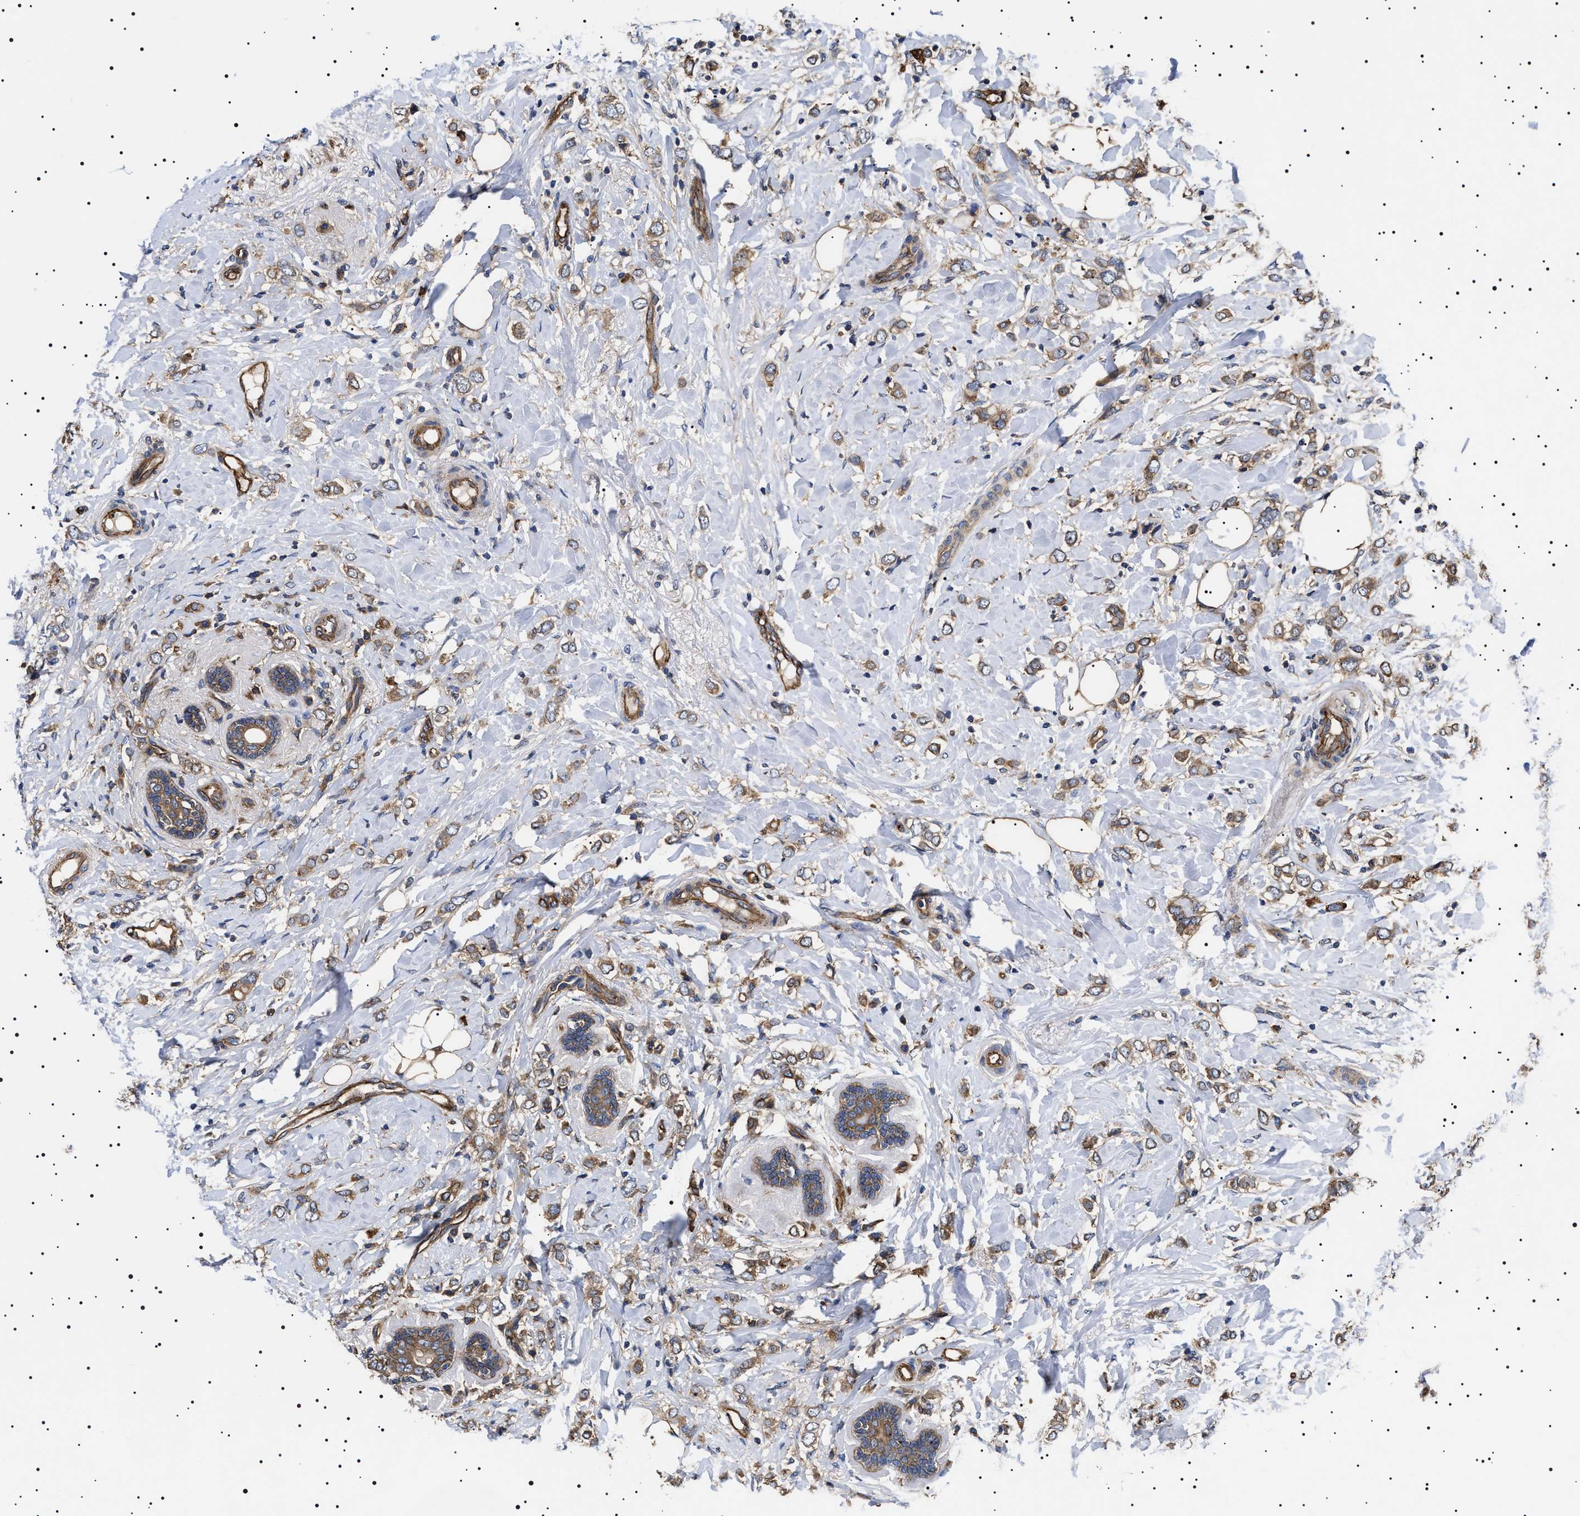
{"staining": {"intensity": "moderate", "quantity": ">75%", "location": "cytoplasmic/membranous"}, "tissue": "breast cancer", "cell_type": "Tumor cells", "image_type": "cancer", "snomed": [{"axis": "morphology", "description": "Normal tissue, NOS"}, {"axis": "morphology", "description": "Lobular carcinoma"}, {"axis": "topography", "description": "Breast"}], "caption": "High-power microscopy captured an immunohistochemistry (IHC) histopathology image of breast cancer (lobular carcinoma), revealing moderate cytoplasmic/membranous positivity in about >75% of tumor cells. The protein of interest is shown in brown color, while the nuclei are stained blue.", "gene": "TPP2", "patient": {"sex": "female", "age": 47}}